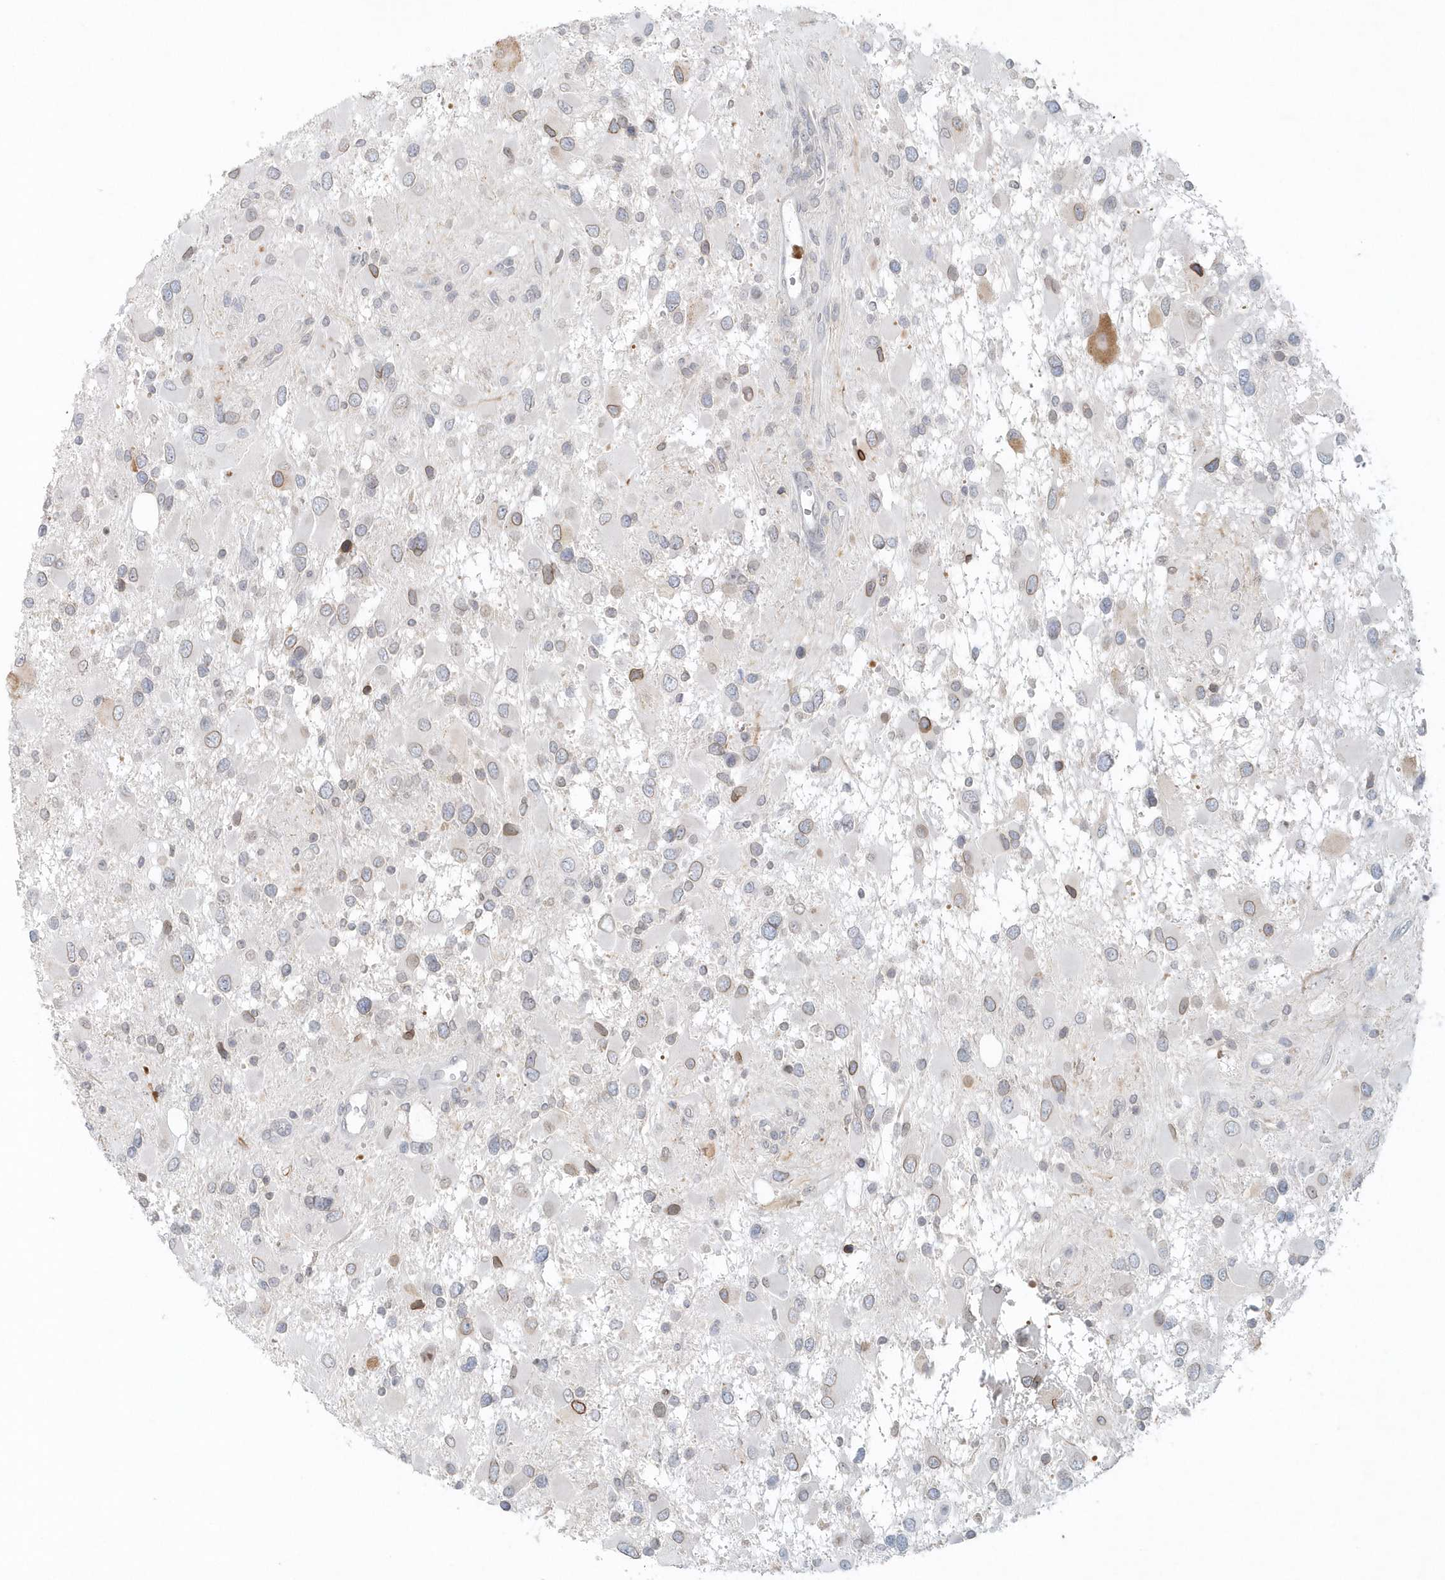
{"staining": {"intensity": "weak", "quantity": "<25%", "location": "cytoplasmic/membranous,nuclear"}, "tissue": "glioma", "cell_type": "Tumor cells", "image_type": "cancer", "snomed": [{"axis": "morphology", "description": "Glioma, malignant, High grade"}, {"axis": "topography", "description": "Brain"}], "caption": "Immunohistochemistry (IHC) histopathology image of human glioma stained for a protein (brown), which shows no staining in tumor cells.", "gene": "NUP54", "patient": {"sex": "male", "age": 53}}